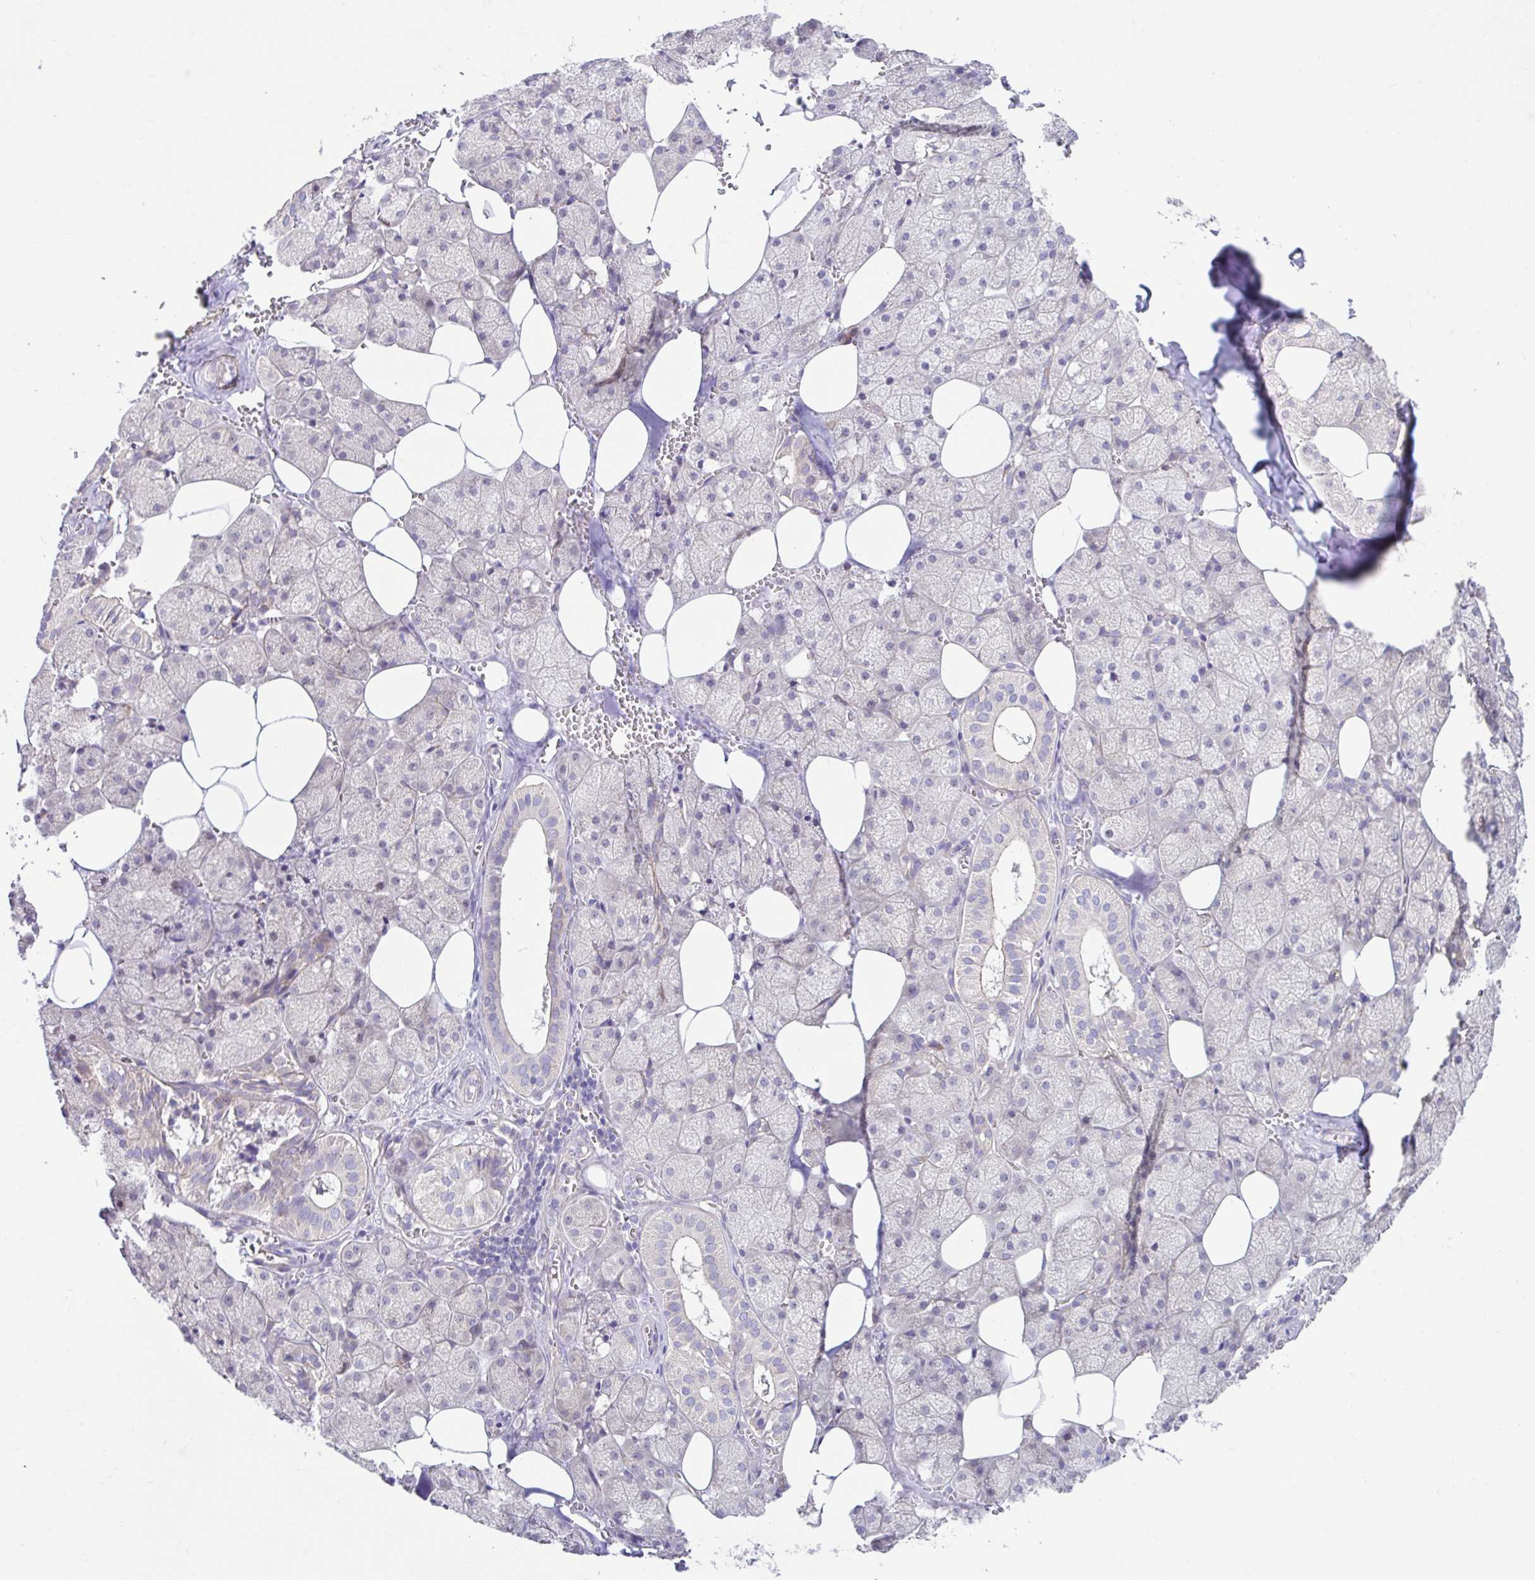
{"staining": {"intensity": "moderate", "quantity": "<25%", "location": "cytoplasmic/membranous"}, "tissue": "salivary gland", "cell_type": "Glandular cells", "image_type": "normal", "snomed": [{"axis": "morphology", "description": "Normal tissue, NOS"}, {"axis": "topography", "description": "Salivary gland"}, {"axis": "topography", "description": "Peripheral nerve tissue"}], "caption": "About <25% of glandular cells in benign salivary gland display moderate cytoplasmic/membranous protein staining as visualized by brown immunohistochemical staining.", "gene": "NT5C1B", "patient": {"sex": "male", "age": 38}}